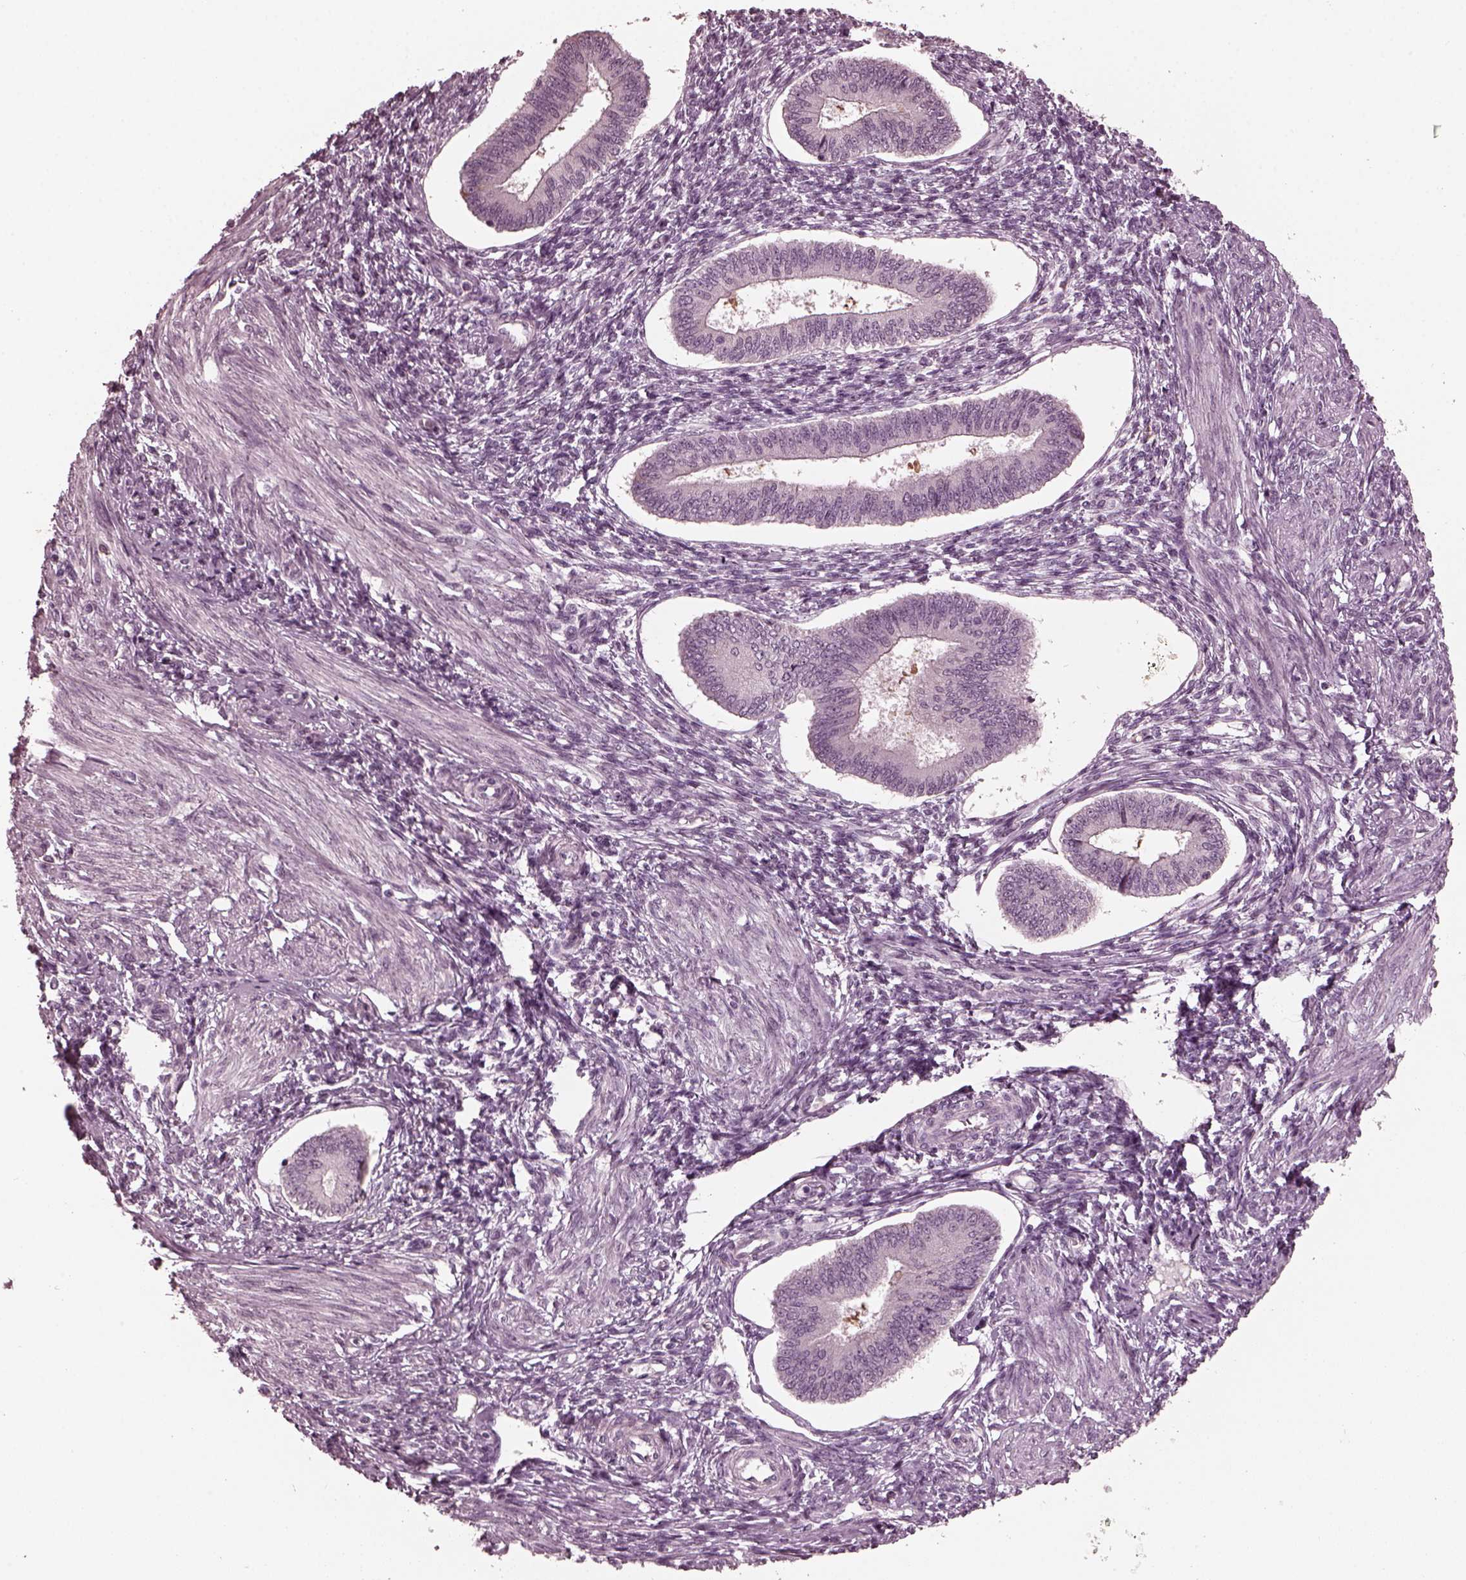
{"staining": {"intensity": "negative", "quantity": "none", "location": "none"}, "tissue": "endometrium", "cell_type": "Cells in endometrial stroma", "image_type": "normal", "snomed": [{"axis": "morphology", "description": "Normal tissue, NOS"}, {"axis": "topography", "description": "Endometrium"}], "caption": "Immunohistochemistry (IHC) image of benign endometrium: human endometrium stained with DAB (3,3'-diaminobenzidine) exhibits no significant protein positivity in cells in endometrial stroma. (DAB (3,3'-diaminobenzidine) immunohistochemistry (IHC) visualized using brightfield microscopy, high magnification).", "gene": "RCVRN", "patient": {"sex": "female", "age": 42}}